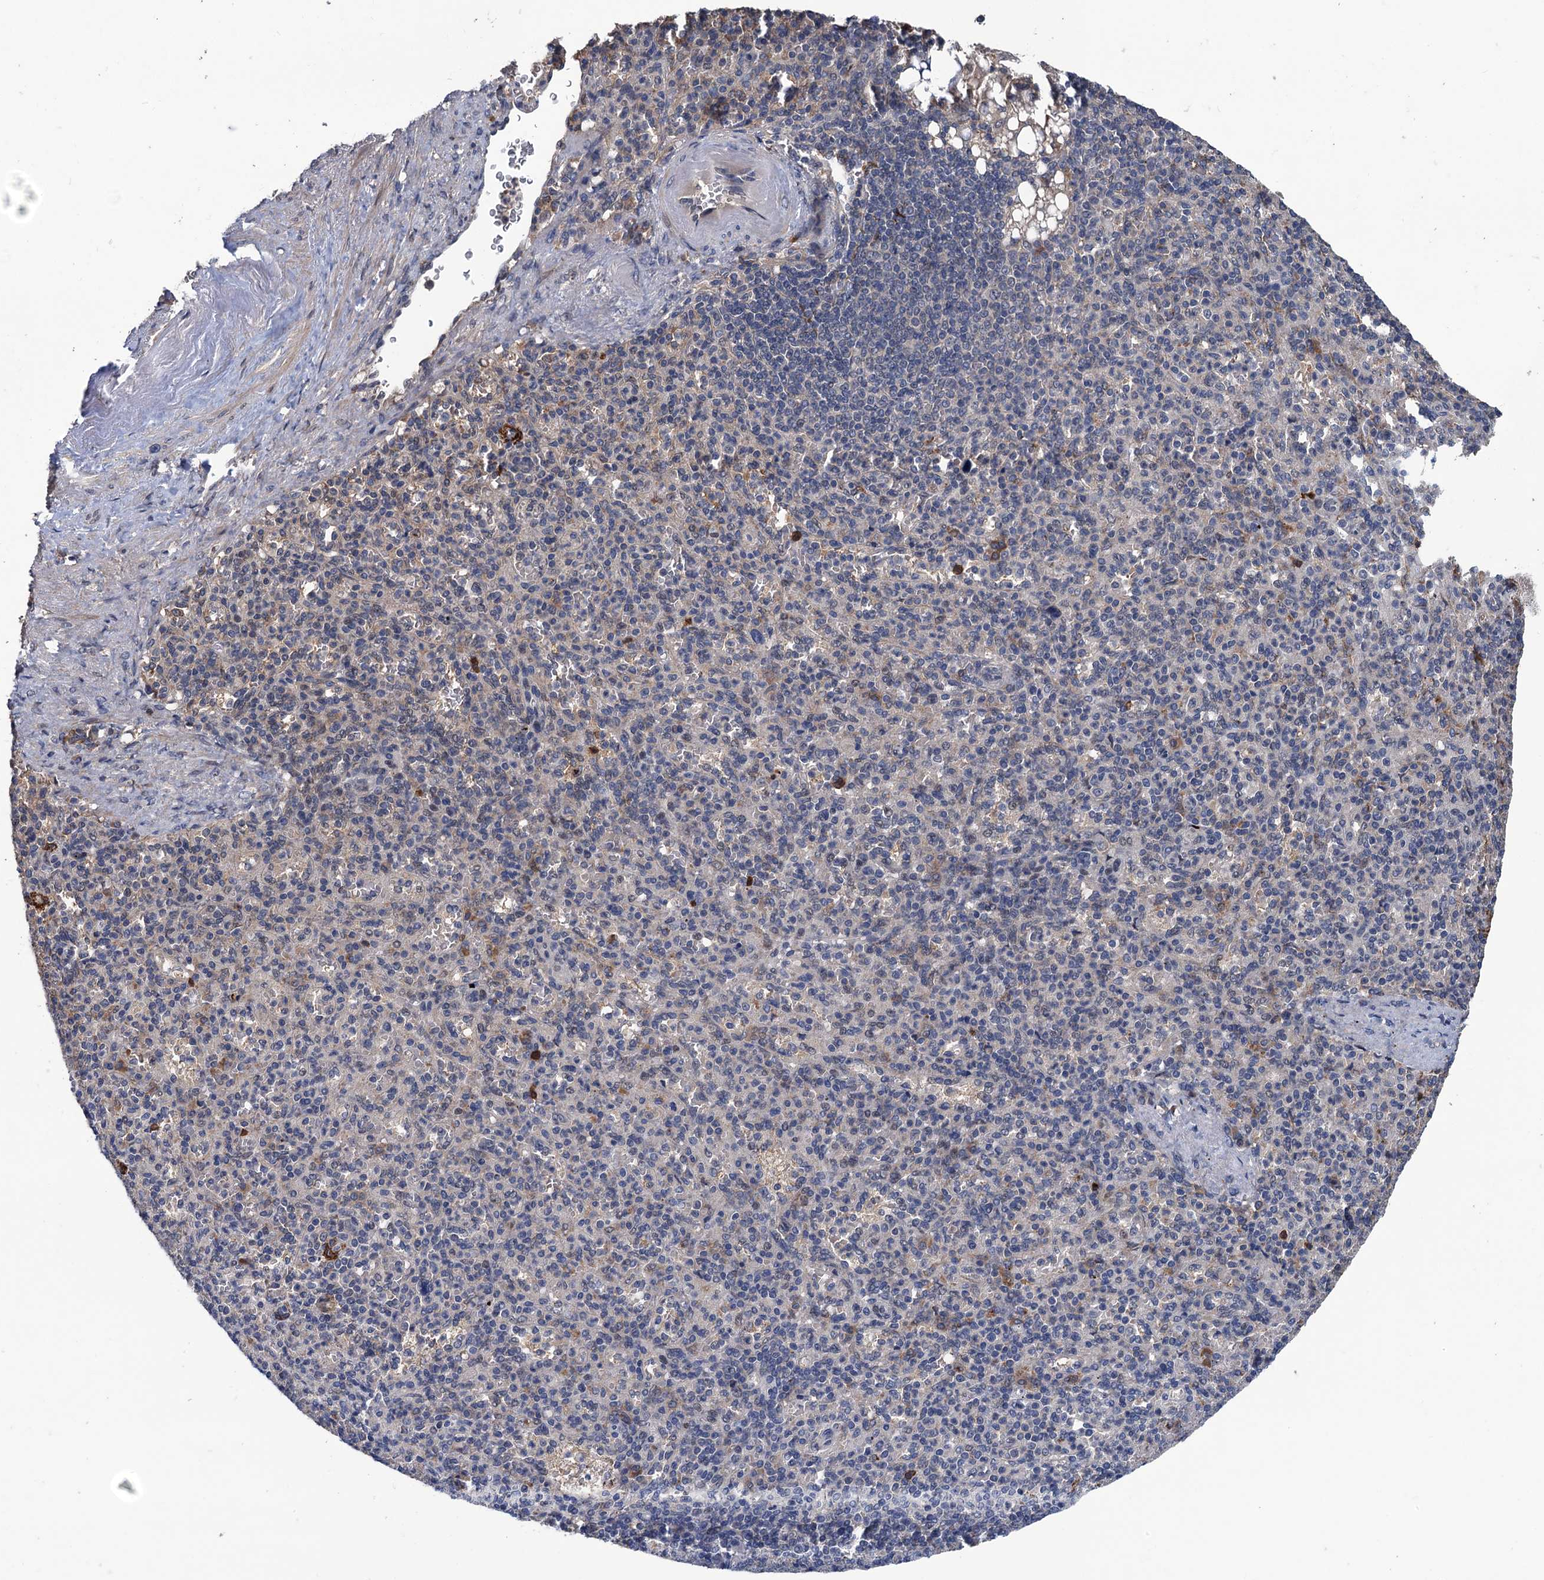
{"staining": {"intensity": "weak", "quantity": "<25%", "location": "cytoplasmic/membranous"}, "tissue": "spleen", "cell_type": "Cells in red pulp", "image_type": "normal", "snomed": [{"axis": "morphology", "description": "Normal tissue, NOS"}, {"axis": "topography", "description": "Spleen"}], "caption": "Immunohistochemistry histopathology image of benign spleen: spleen stained with DAB (3,3'-diaminobenzidine) exhibits no significant protein expression in cells in red pulp. The staining was performed using DAB (3,3'-diaminobenzidine) to visualize the protein expression in brown, while the nuclei were stained in blue with hematoxylin (Magnification: 20x).", "gene": "ZNF438", "patient": {"sex": "female", "age": 74}}